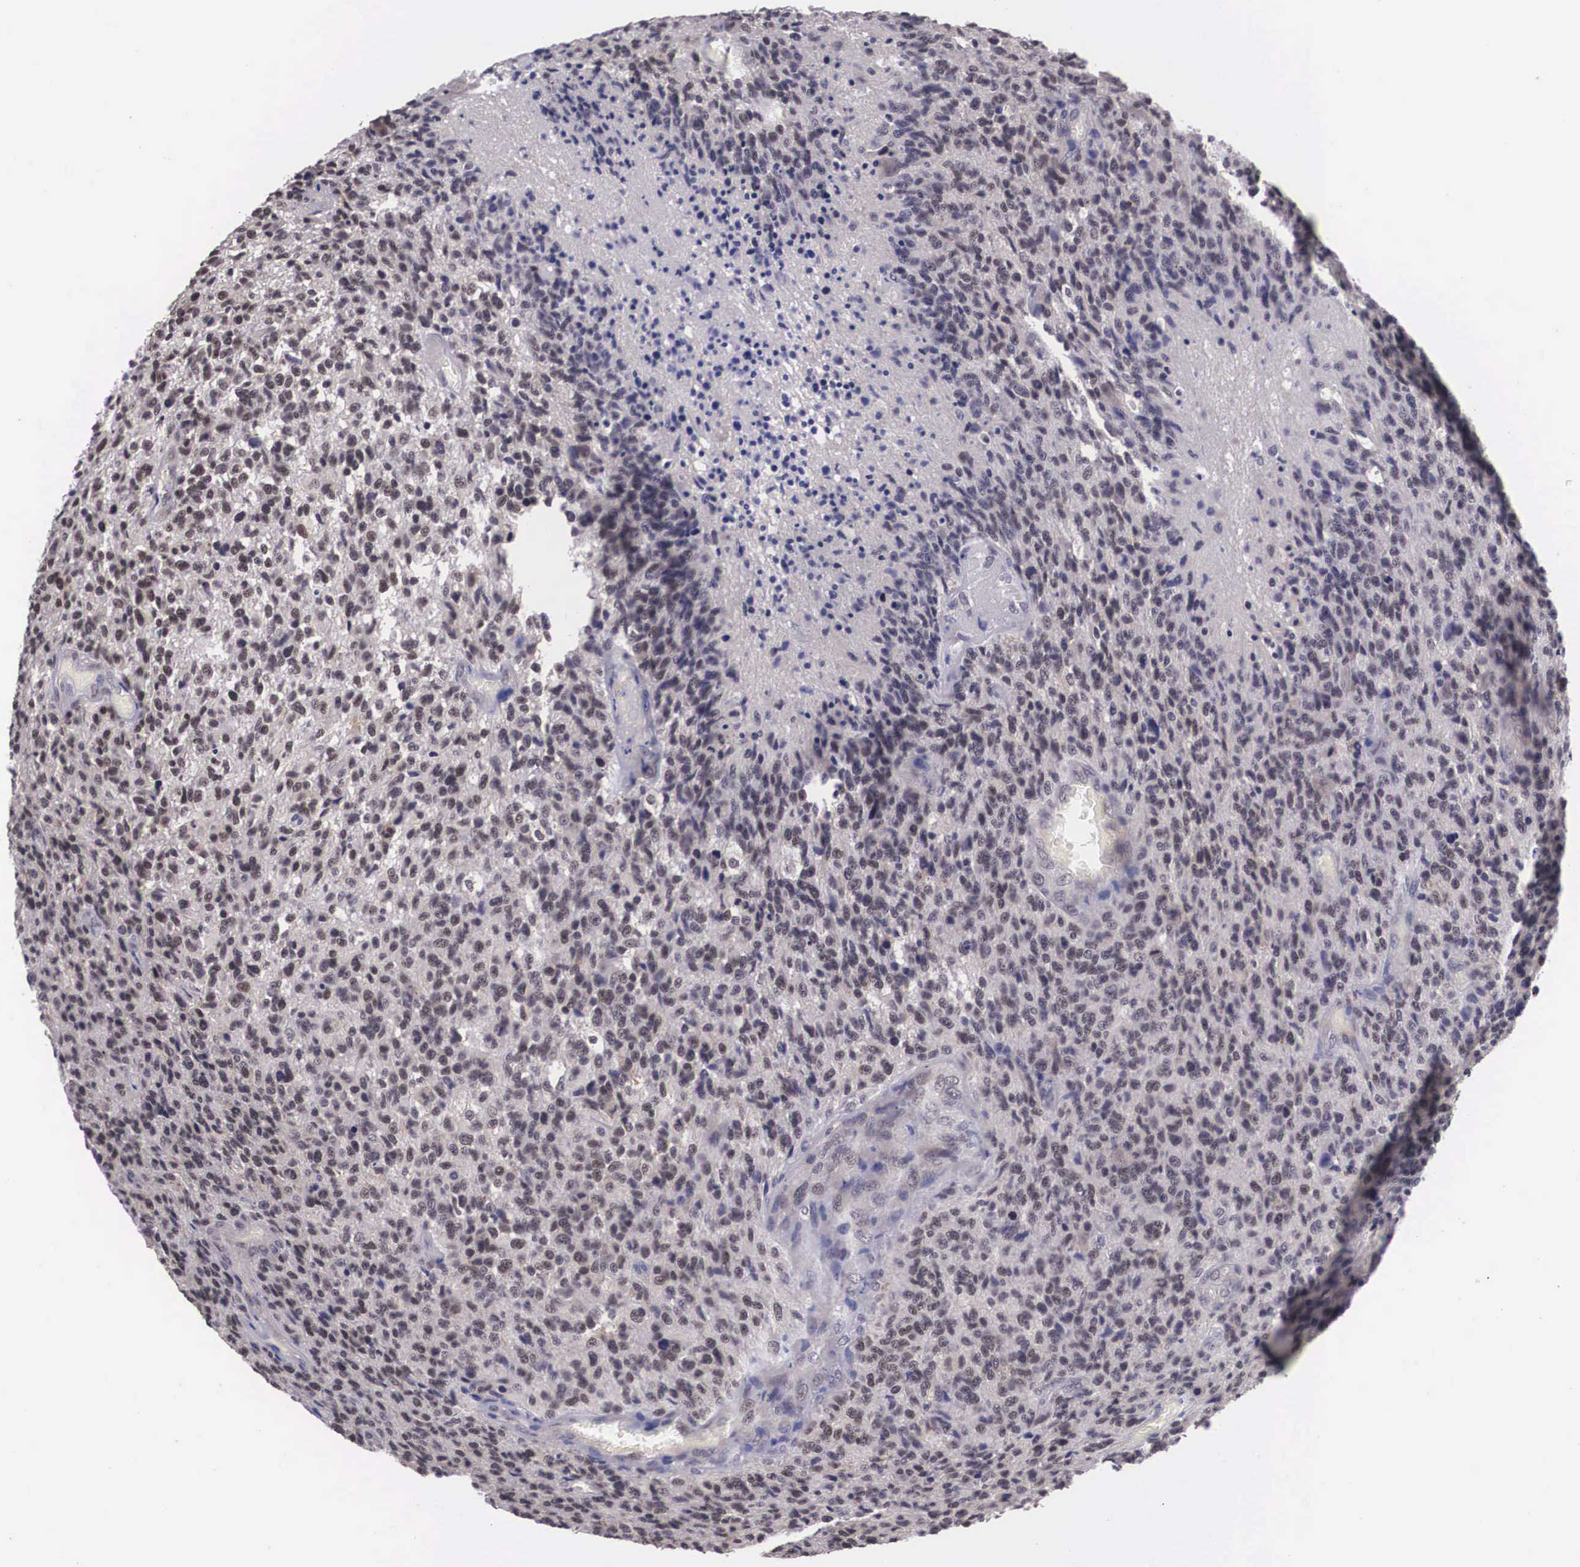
{"staining": {"intensity": "weak", "quantity": "<25%", "location": "nuclear"}, "tissue": "glioma", "cell_type": "Tumor cells", "image_type": "cancer", "snomed": [{"axis": "morphology", "description": "Glioma, malignant, High grade"}, {"axis": "topography", "description": "Brain"}], "caption": "Immunohistochemistry of high-grade glioma (malignant) shows no expression in tumor cells.", "gene": "ZNF275", "patient": {"sex": "male", "age": 36}}